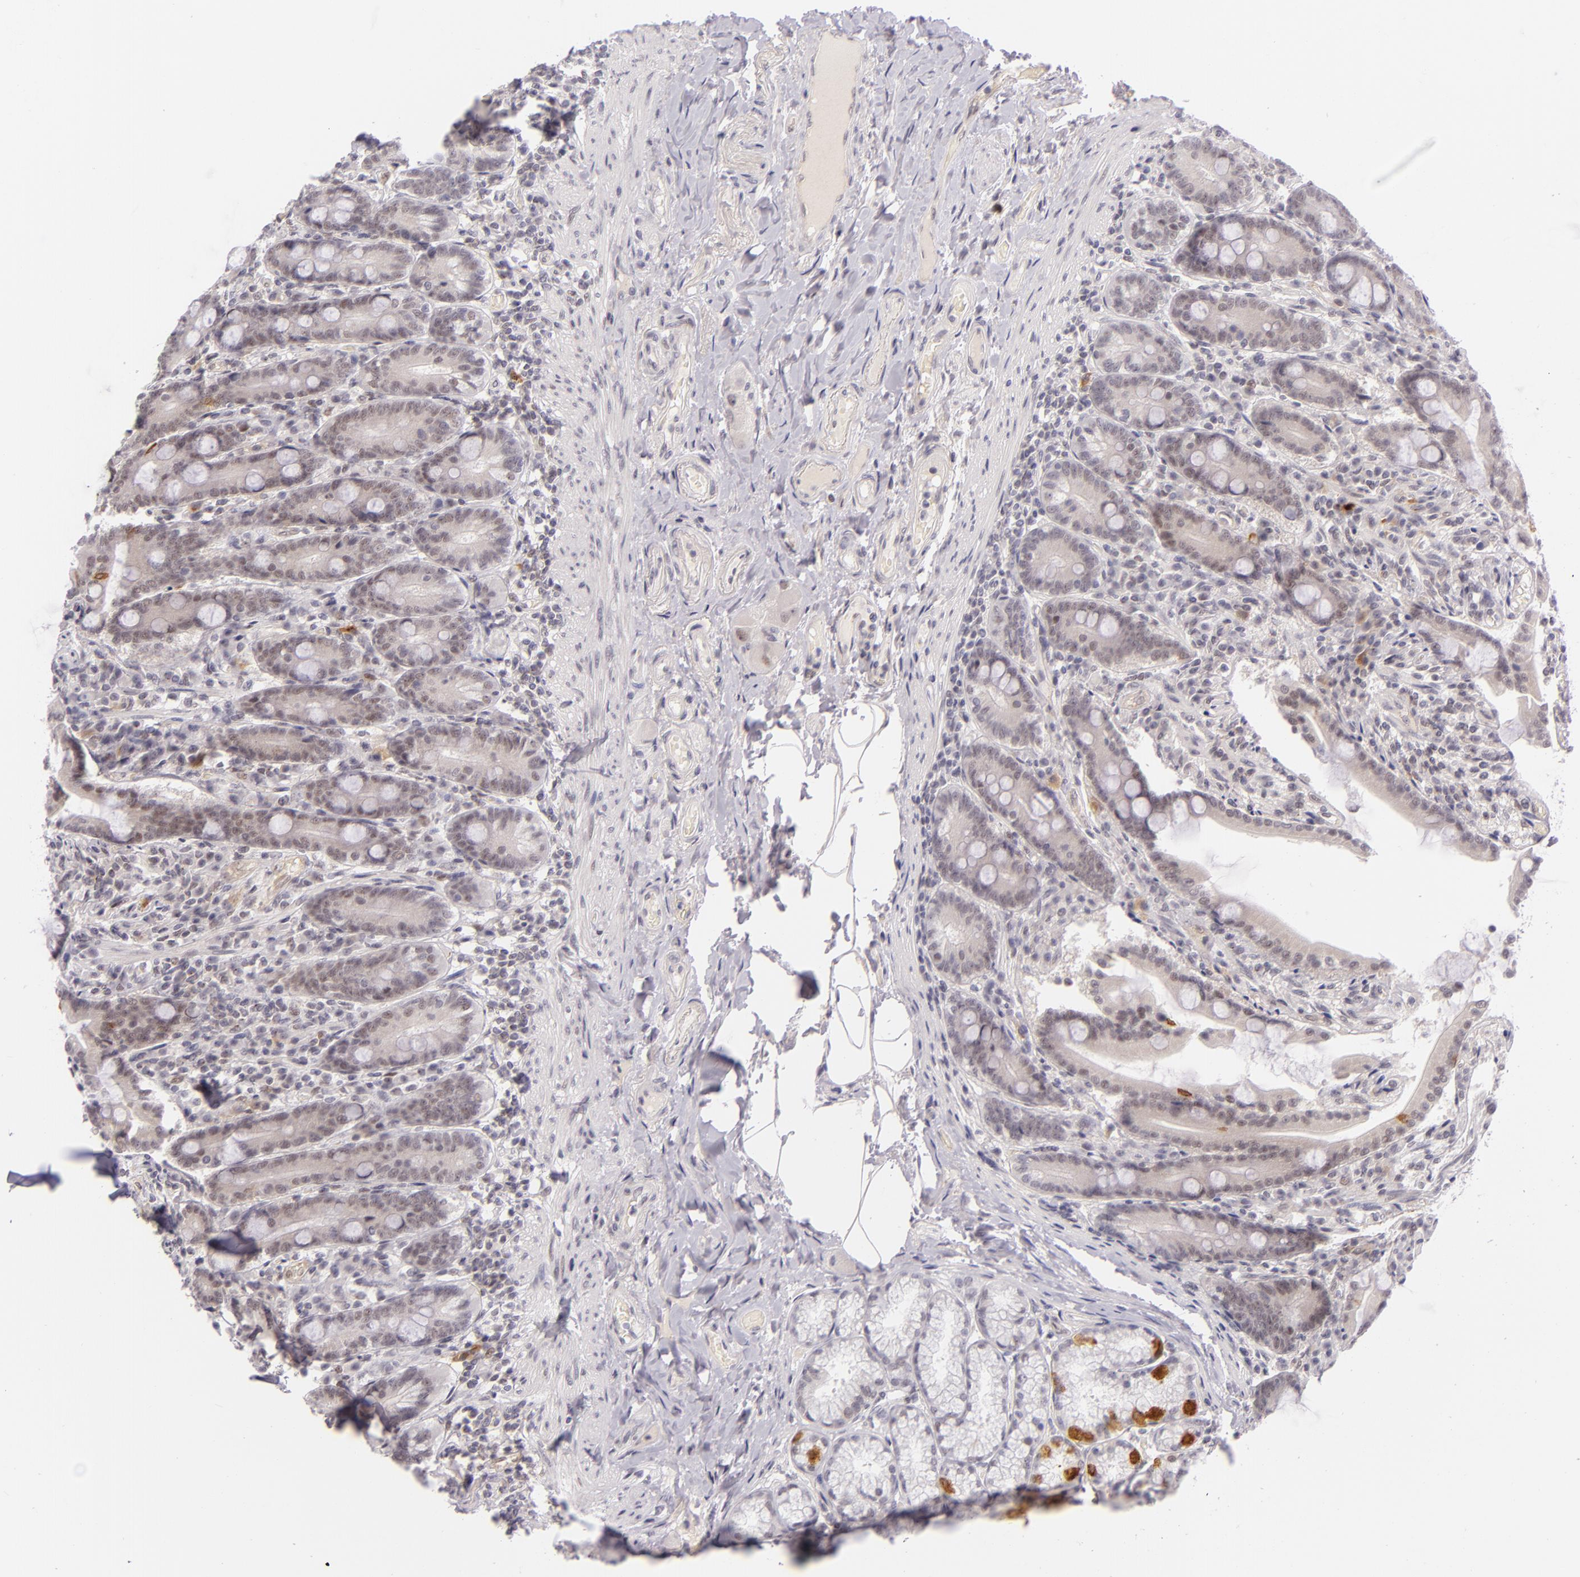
{"staining": {"intensity": "moderate", "quantity": "25%-75%", "location": "nuclear"}, "tissue": "duodenum", "cell_type": "Glandular cells", "image_type": "normal", "snomed": [{"axis": "morphology", "description": "Normal tissue, NOS"}, {"axis": "topography", "description": "Duodenum"}], "caption": "A micrograph showing moderate nuclear expression in about 25%-75% of glandular cells in benign duodenum, as visualized by brown immunohistochemical staining.", "gene": "BCL3", "patient": {"sex": "female", "age": 64}}